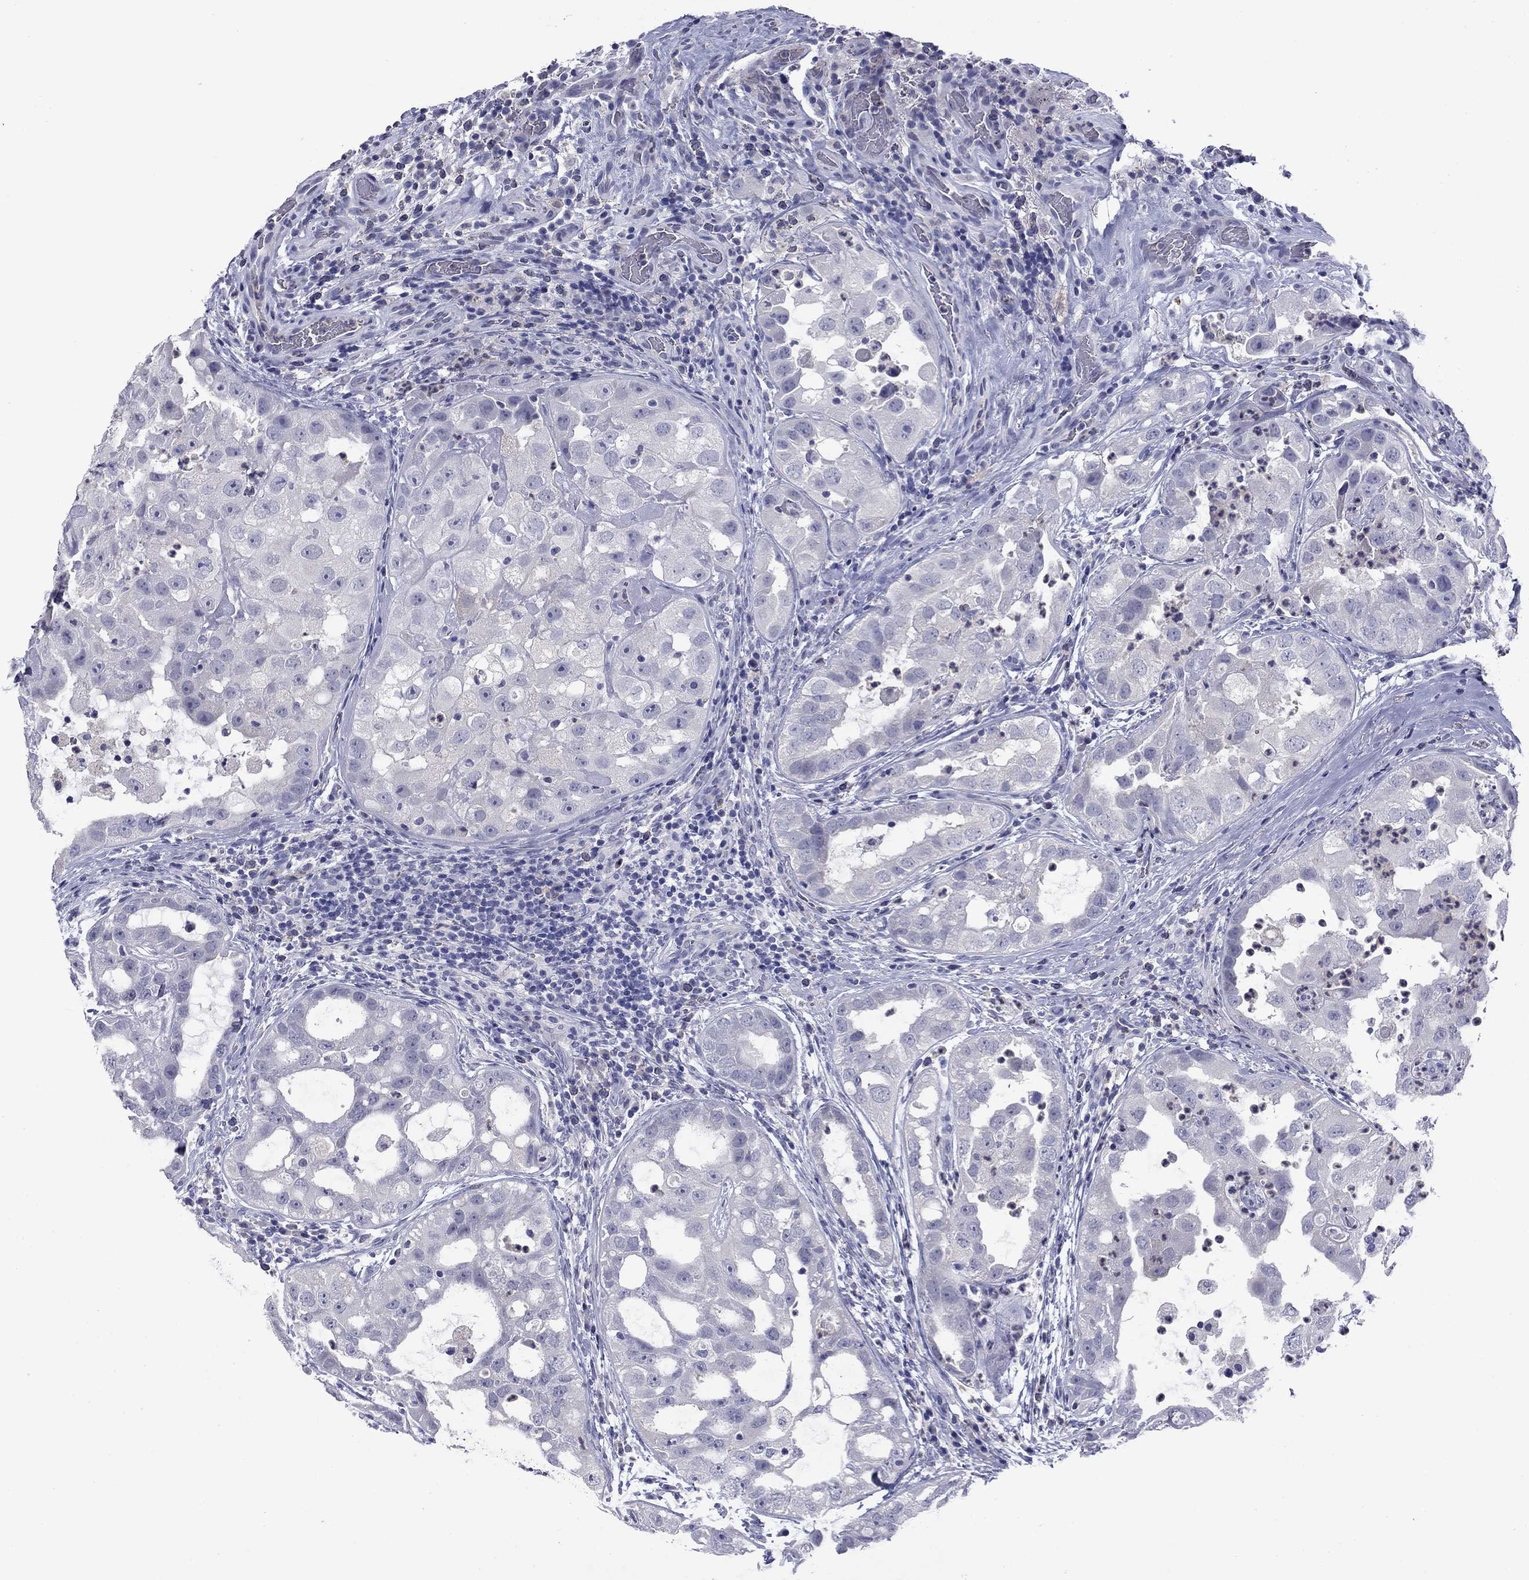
{"staining": {"intensity": "negative", "quantity": "none", "location": "none"}, "tissue": "urothelial cancer", "cell_type": "Tumor cells", "image_type": "cancer", "snomed": [{"axis": "morphology", "description": "Urothelial carcinoma, High grade"}, {"axis": "topography", "description": "Urinary bladder"}], "caption": "Immunohistochemistry of human high-grade urothelial carcinoma demonstrates no expression in tumor cells.", "gene": "CFAP119", "patient": {"sex": "female", "age": 41}}